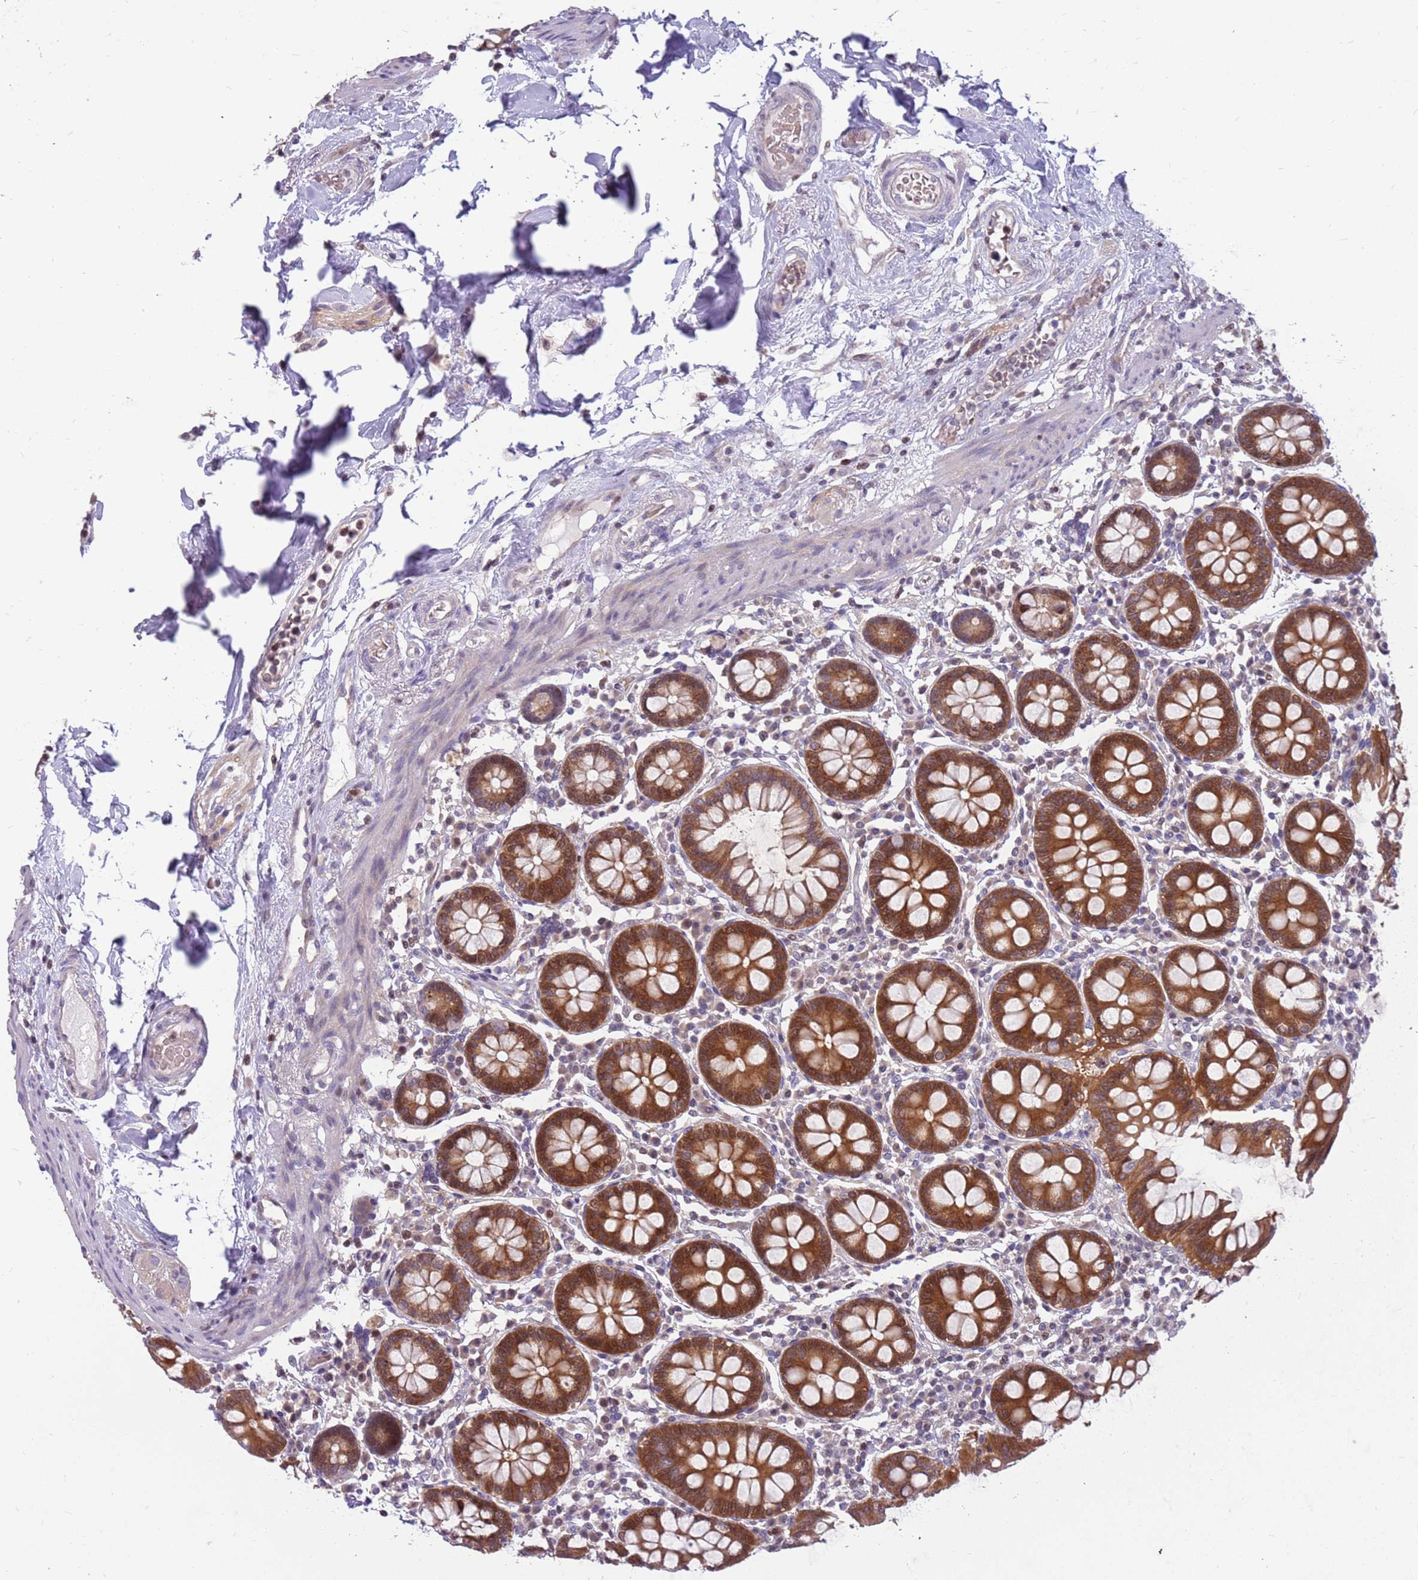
{"staining": {"intensity": "negative", "quantity": "none", "location": "none"}, "tissue": "colon", "cell_type": "Endothelial cells", "image_type": "normal", "snomed": [{"axis": "morphology", "description": "Normal tissue, NOS"}, {"axis": "topography", "description": "Colon"}], "caption": "Endothelial cells show no significant positivity in benign colon.", "gene": "ARHGEF35", "patient": {"sex": "female", "age": 79}}